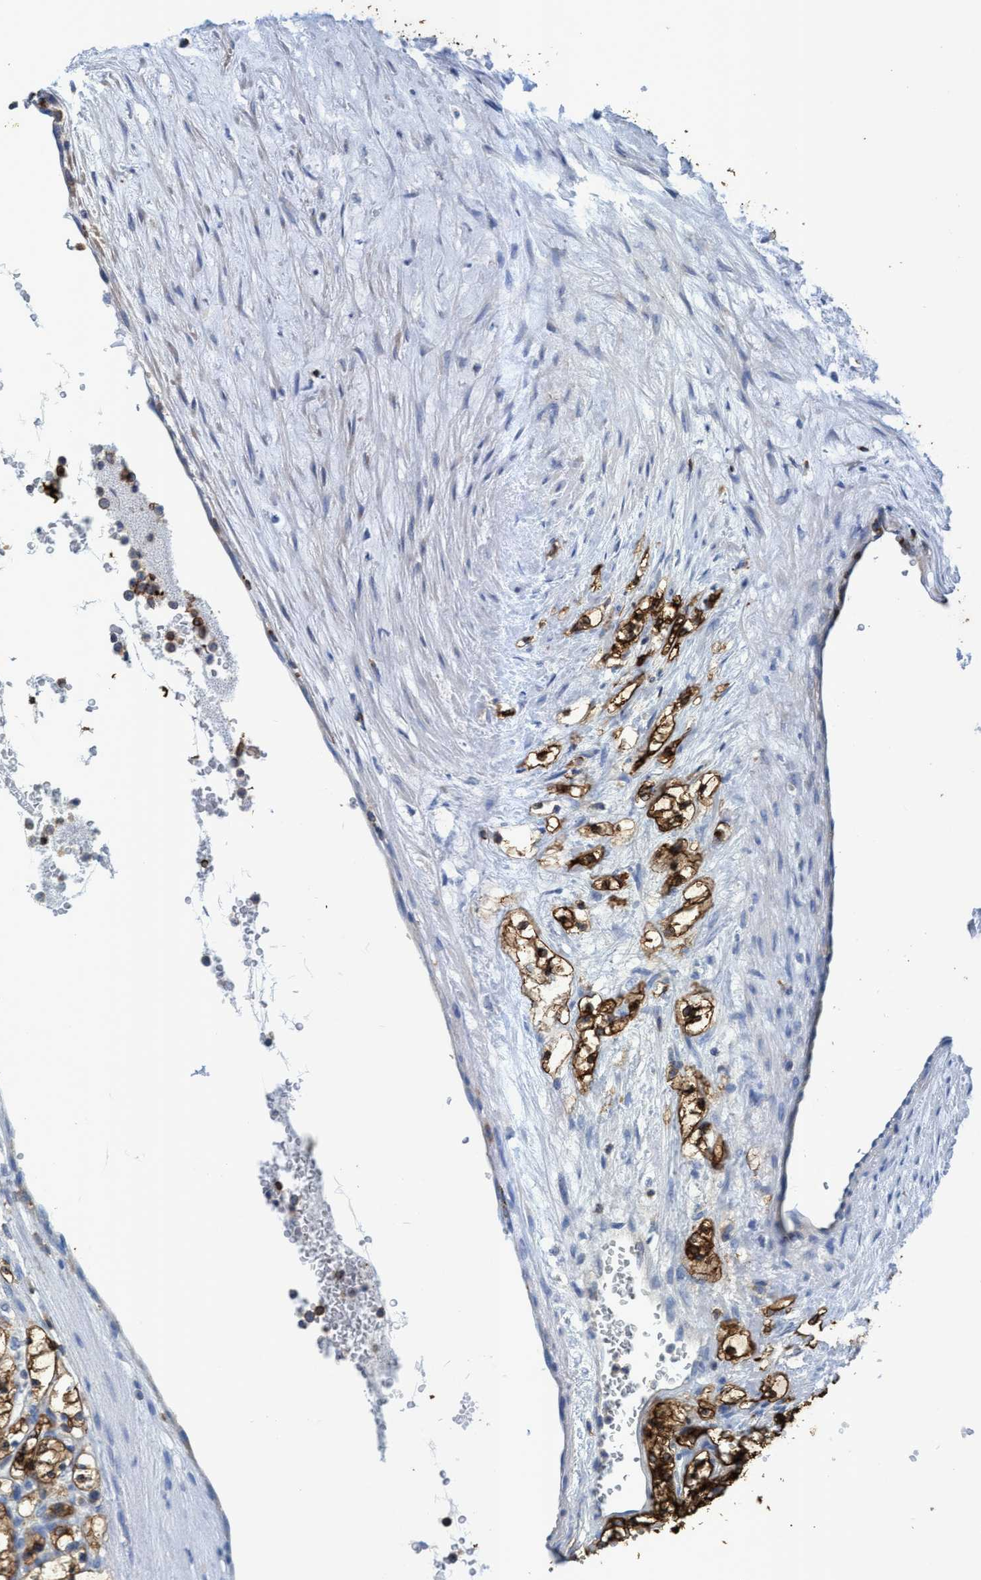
{"staining": {"intensity": "strong", "quantity": ">75%", "location": "cytoplasmic/membranous"}, "tissue": "renal cancer", "cell_type": "Tumor cells", "image_type": "cancer", "snomed": [{"axis": "morphology", "description": "Adenocarcinoma, NOS"}, {"axis": "topography", "description": "Kidney"}], "caption": "Tumor cells reveal high levels of strong cytoplasmic/membranous staining in approximately >75% of cells in human renal cancer. The staining is performed using DAB brown chromogen to label protein expression. The nuclei are counter-stained blue using hematoxylin.", "gene": "EZR", "patient": {"sex": "female", "age": 69}}